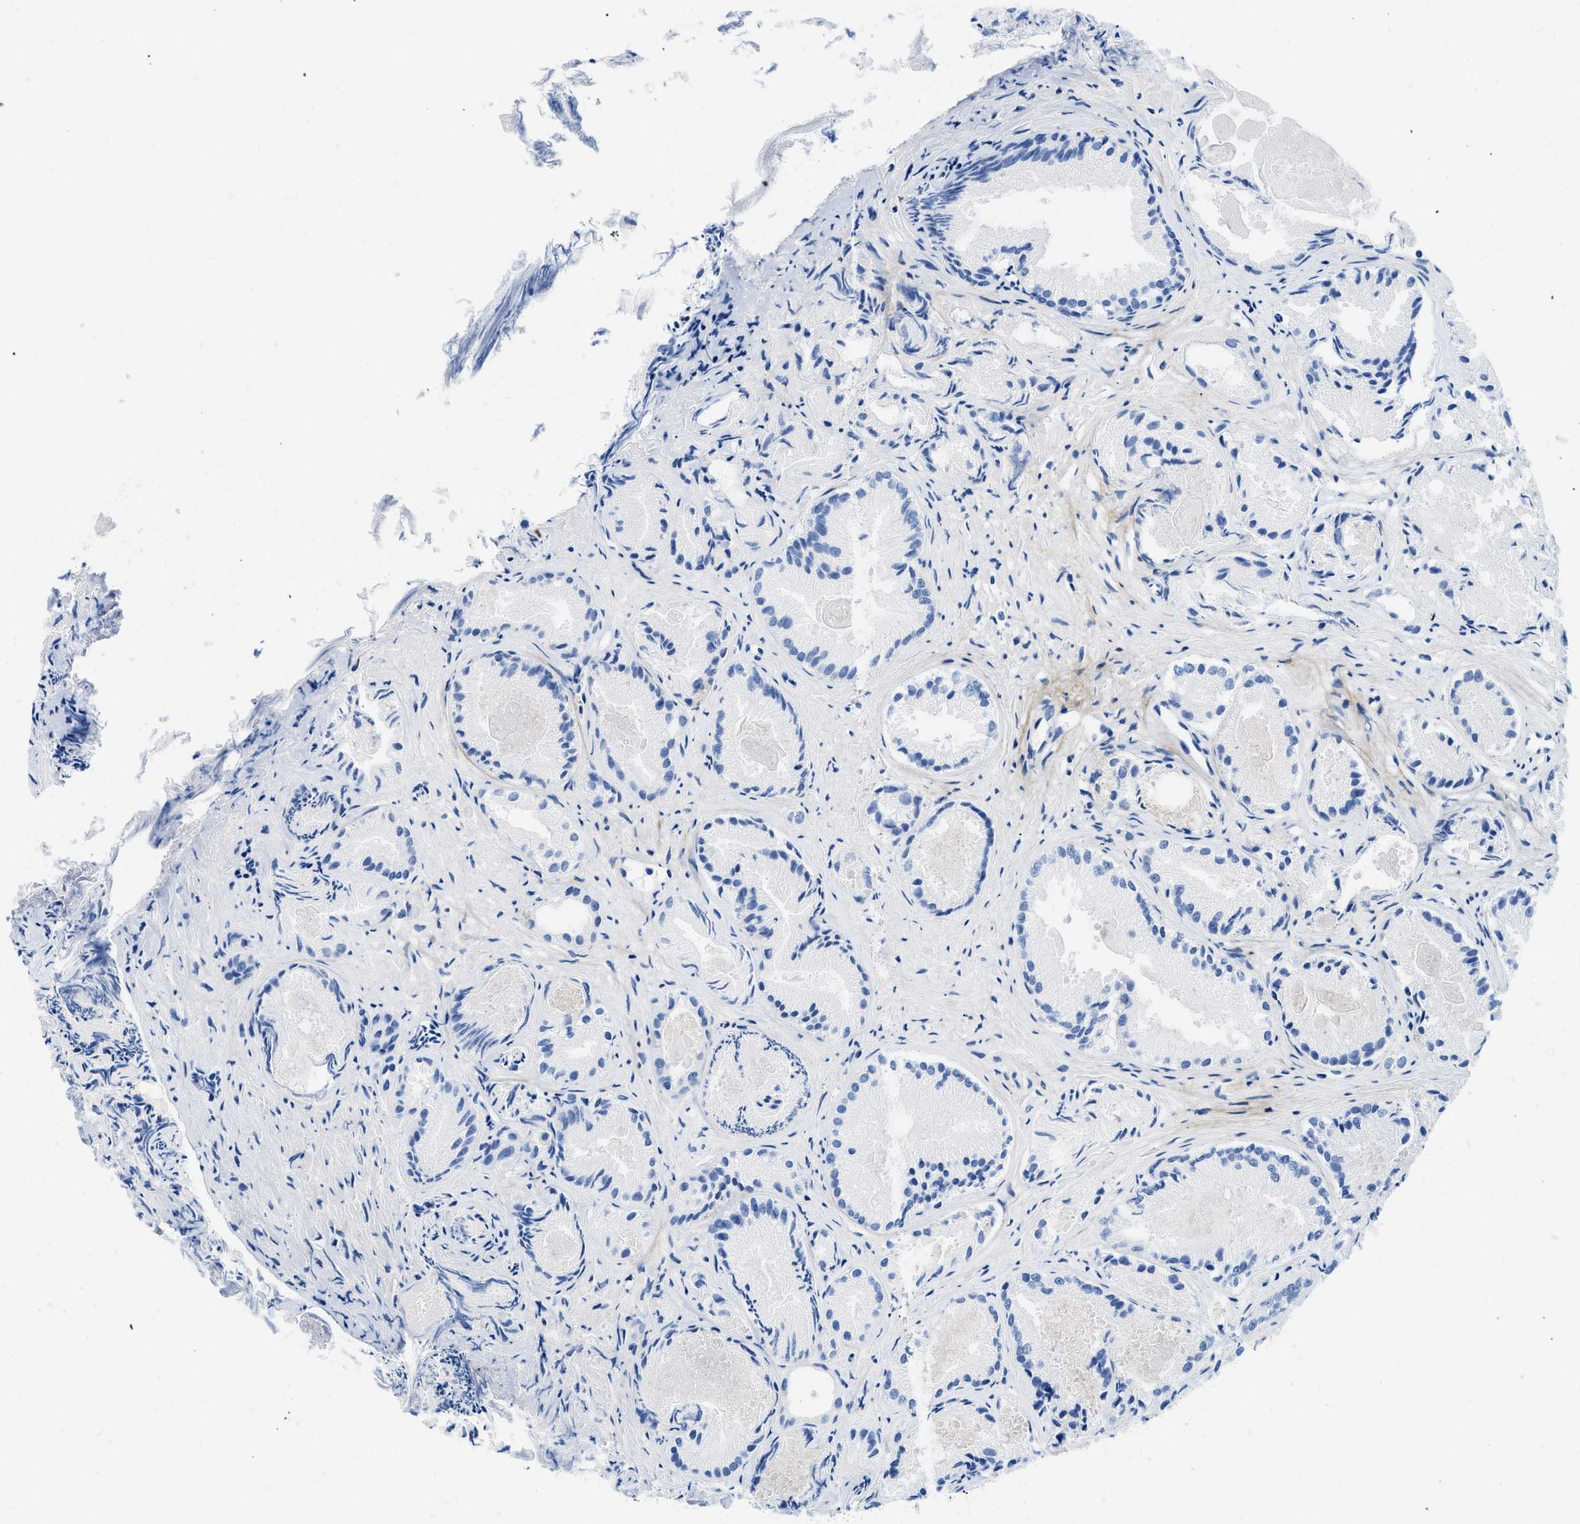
{"staining": {"intensity": "negative", "quantity": "none", "location": "none"}, "tissue": "prostate cancer", "cell_type": "Tumor cells", "image_type": "cancer", "snomed": [{"axis": "morphology", "description": "Adenocarcinoma, Low grade"}, {"axis": "topography", "description": "Prostate"}], "caption": "Protein analysis of prostate cancer displays no significant staining in tumor cells.", "gene": "COL3A1", "patient": {"sex": "male", "age": 72}}